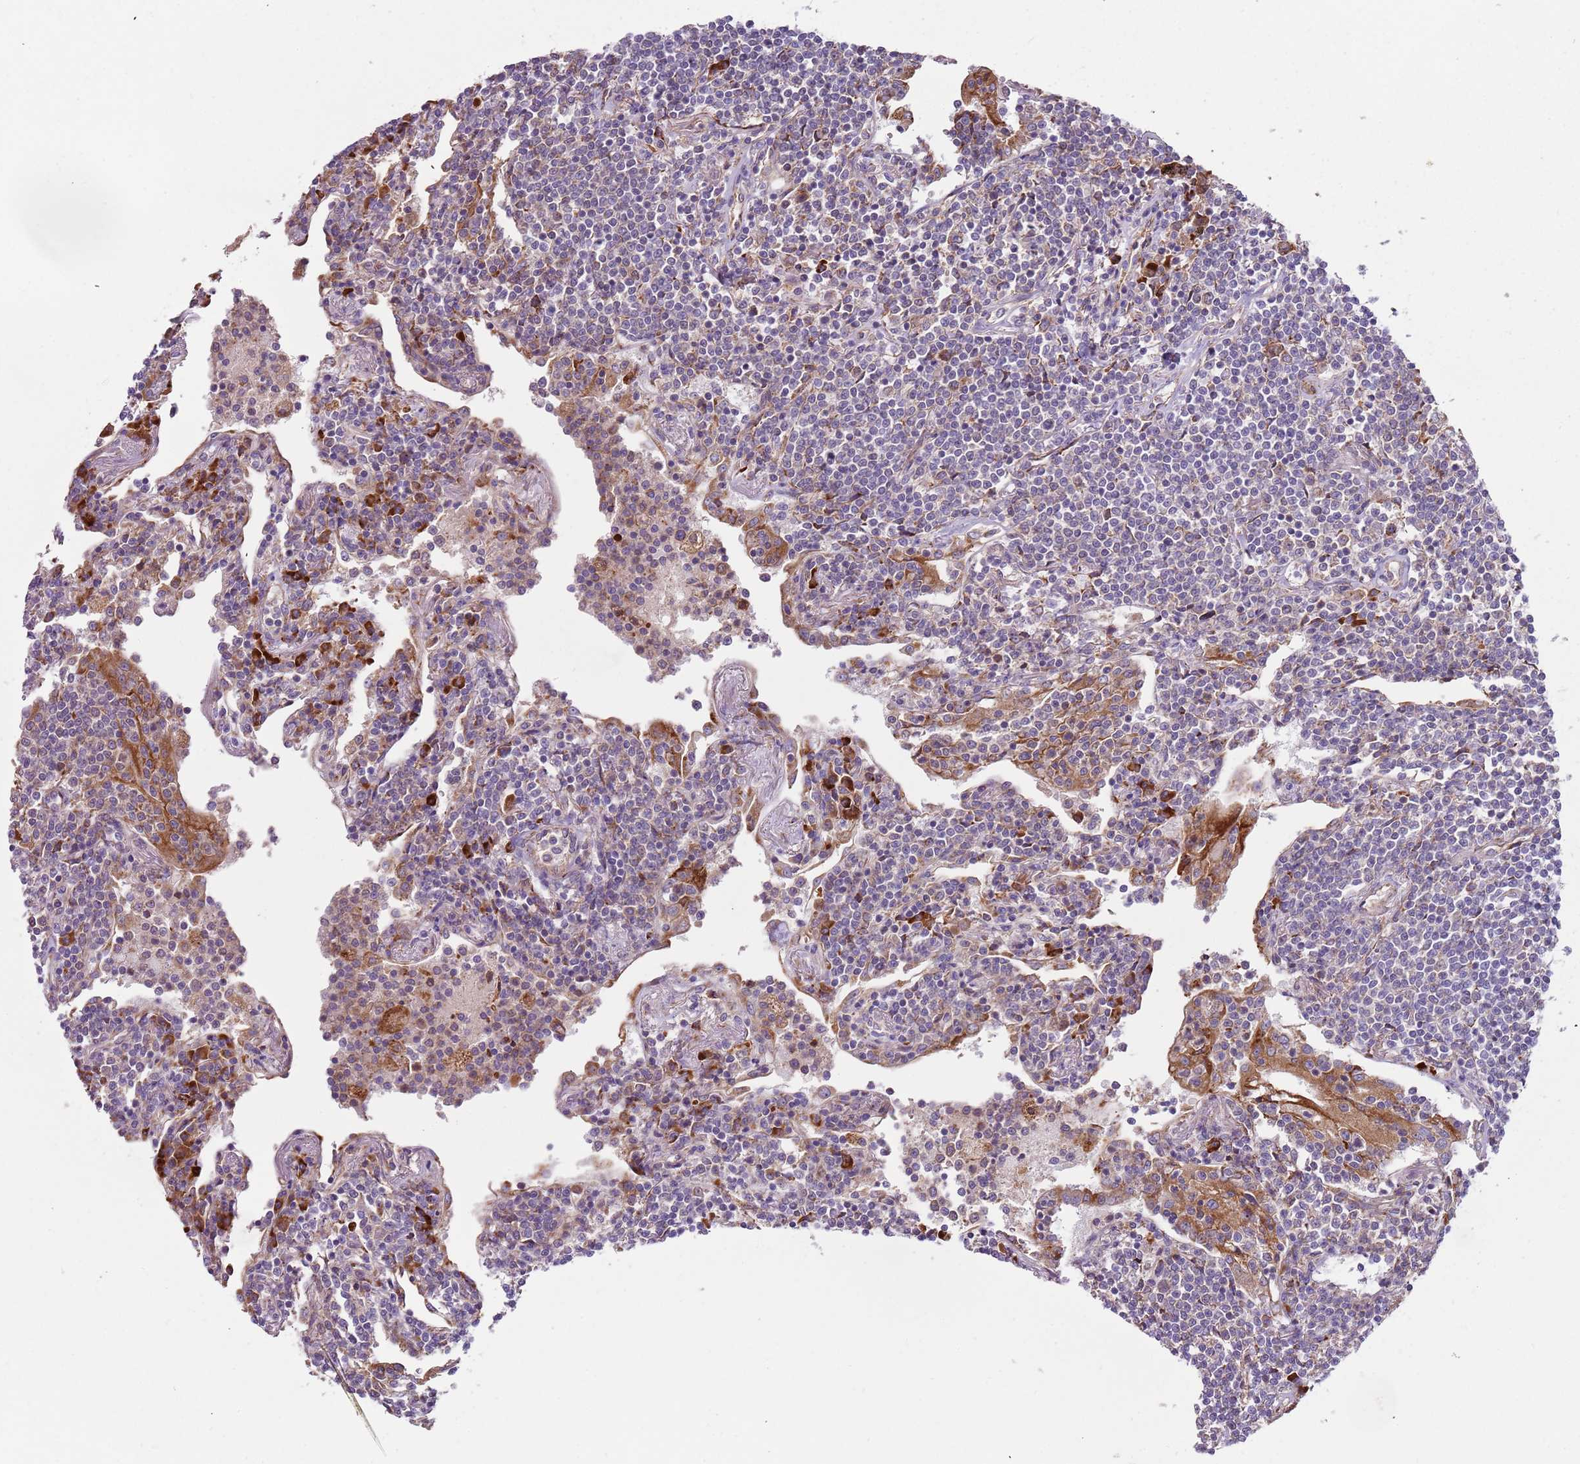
{"staining": {"intensity": "negative", "quantity": "none", "location": "none"}, "tissue": "lymphoma", "cell_type": "Tumor cells", "image_type": "cancer", "snomed": [{"axis": "morphology", "description": "Malignant lymphoma, non-Hodgkin's type, Low grade"}, {"axis": "topography", "description": "Lung"}], "caption": "Malignant lymphoma, non-Hodgkin's type (low-grade) was stained to show a protein in brown. There is no significant staining in tumor cells.", "gene": "VWCE", "patient": {"sex": "female", "age": 71}}